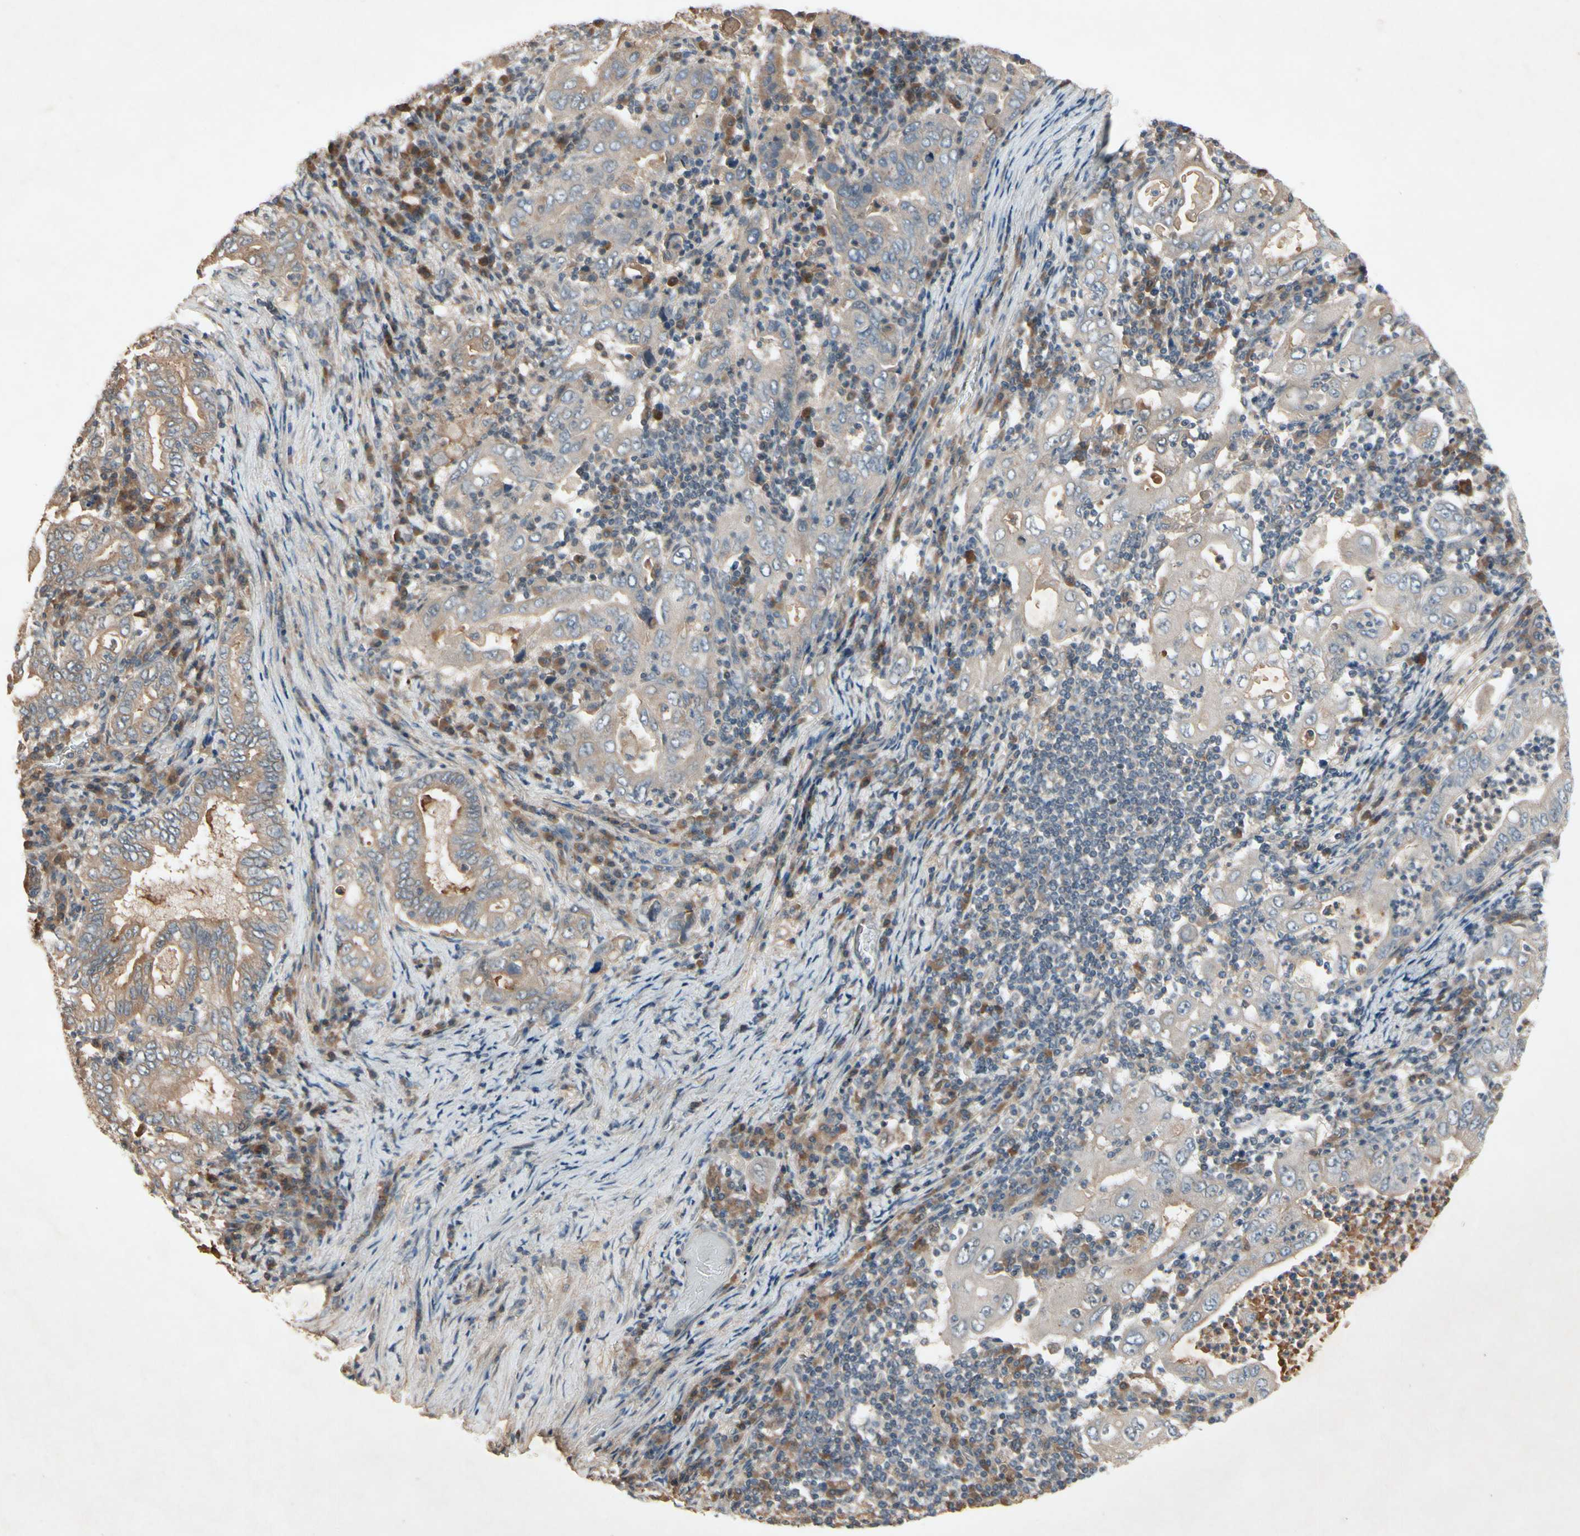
{"staining": {"intensity": "weak", "quantity": ">75%", "location": "none"}, "tissue": "stomach cancer", "cell_type": "Tumor cells", "image_type": "cancer", "snomed": [{"axis": "morphology", "description": "Normal tissue, NOS"}, {"axis": "morphology", "description": "Adenocarcinoma, NOS"}, {"axis": "topography", "description": "Esophagus"}, {"axis": "topography", "description": "Stomach, upper"}, {"axis": "topography", "description": "Peripheral nerve tissue"}], "caption": "Tumor cells display weak None expression in approximately >75% of cells in stomach cancer.", "gene": "NSF", "patient": {"sex": "male", "age": 62}}